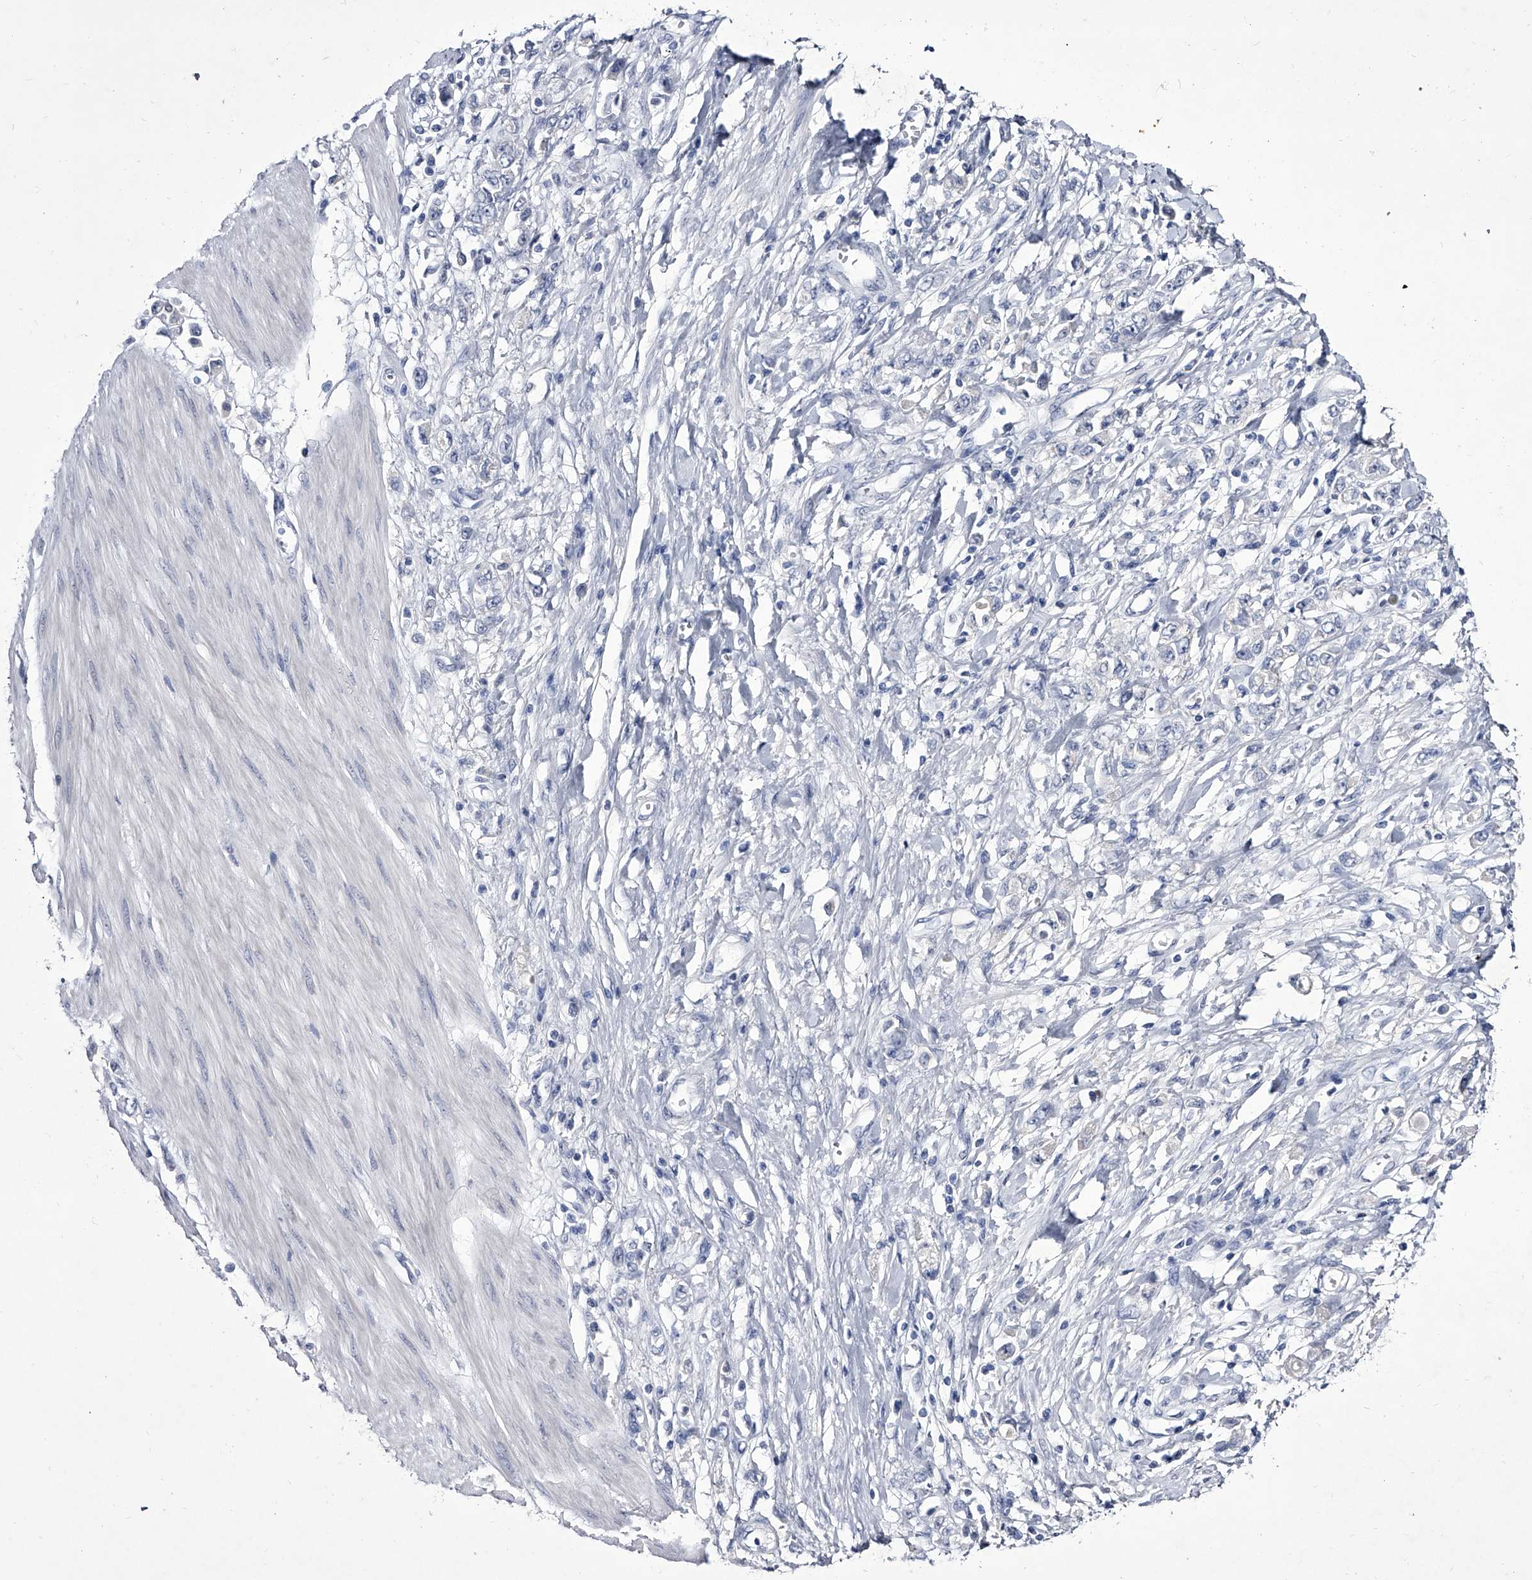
{"staining": {"intensity": "negative", "quantity": "none", "location": "none"}, "tissue": "stomach cancer", "cell_type": "Tumor cells", "image_type": "cancer", "snomed": [{"axis": "morphology", "description": "Adenocarcinoma, NOS"}, {"axis": "topography", "description": "Stomach"}], "caption": "Tumor cells are negative for brown protein staining in adenocarcinoma (stomach). (DAB immunohistochemistry (IHC), high magnification).", "gene": "CRISP2", "patient": {"sex": "female", "age": 76}}